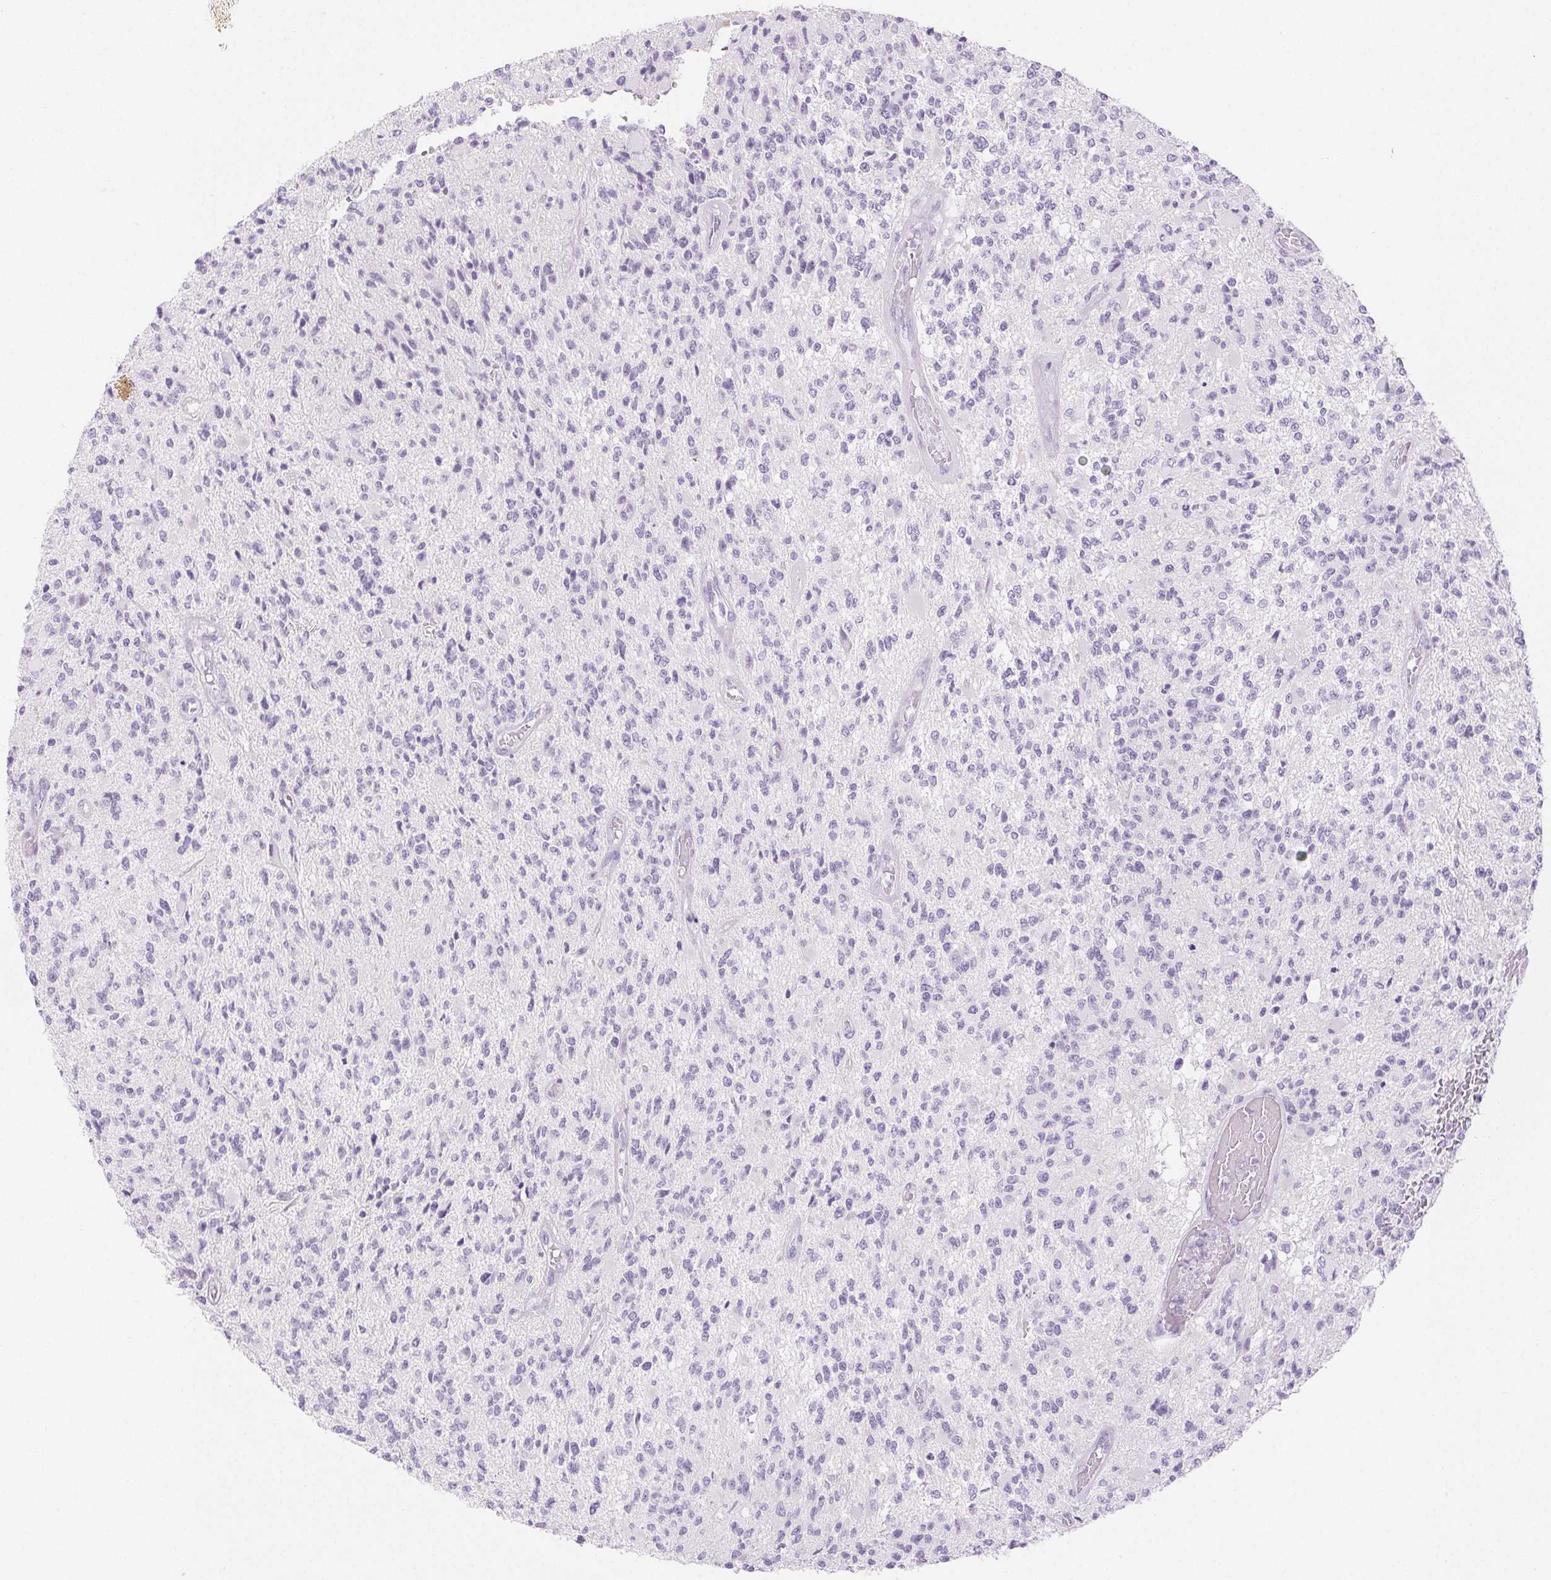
{"staining": {"intensity": "negative", "quantity": "none", "location": "none"}, "tissue": "glioma", "cell_type": "Tumor cells", "image_type": "cancer", "snomed": [{"axis": "morphology", "description": "Glioma, malignant, High grade"}, {"axis": "topography", "description": "Brain"}], "caption": "Tumor cells are negative for protein expression in human glioma.", "gene": "SPRR3", "patient": {"sex": "female", "age": 63}}